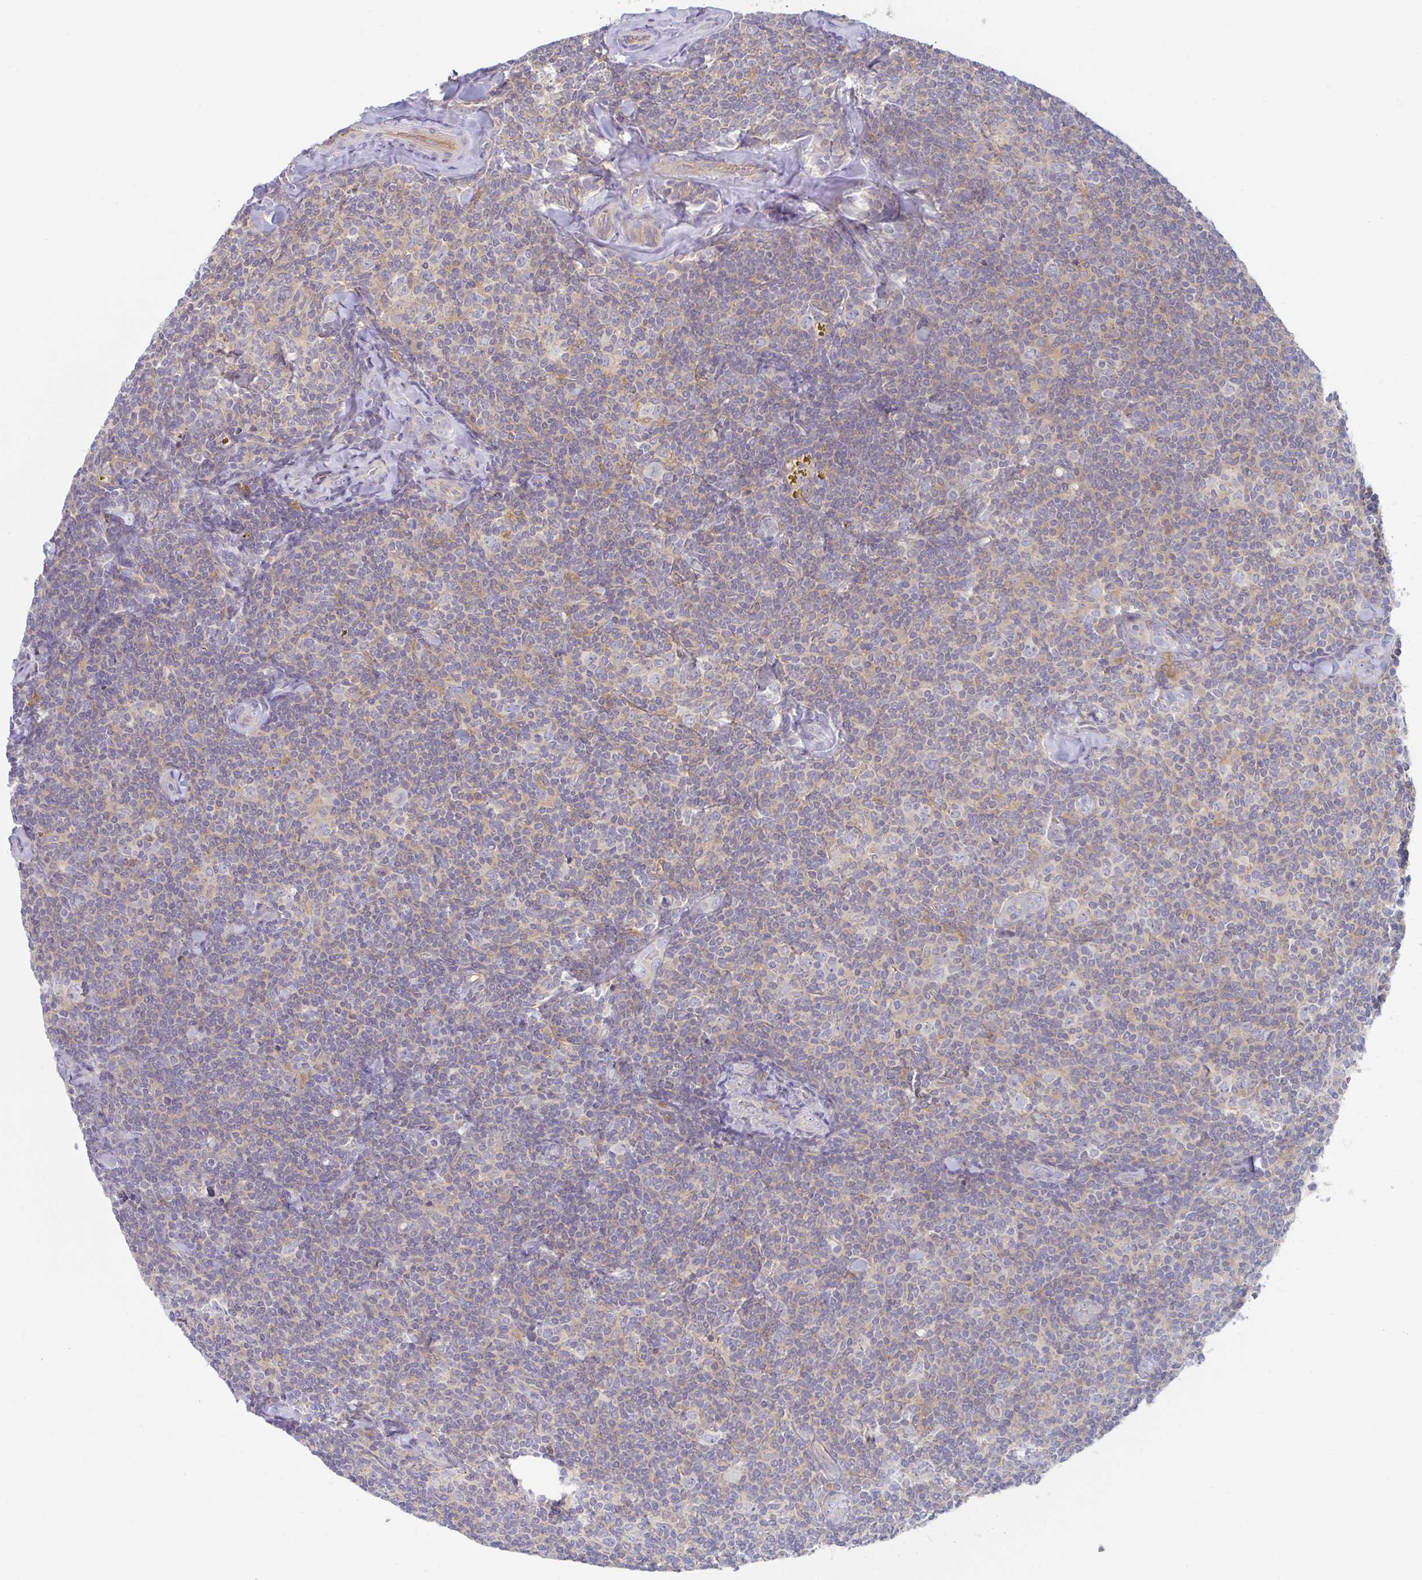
{"staining": {"intensity": "weak", "quantity": "<25%", "location": "cytoplasmic/membranous"}, "tissue": "lymphoma", "cell_type": "Tumor cells", "image_type": "cancer", "snomed": [{"axis": "morphology", "description": "Malignant lymphoma, non-Hodgkin's type, Low grade"}, {"axis": "topography", "description": "Lymph node"}], "caption": "This is an immunohistochemistry (IHC) micrograph of human lymphoma. There is no staining in tumor cells.", "gene": "AMPD2", "patient": {"sex": "female", "age": 56}}